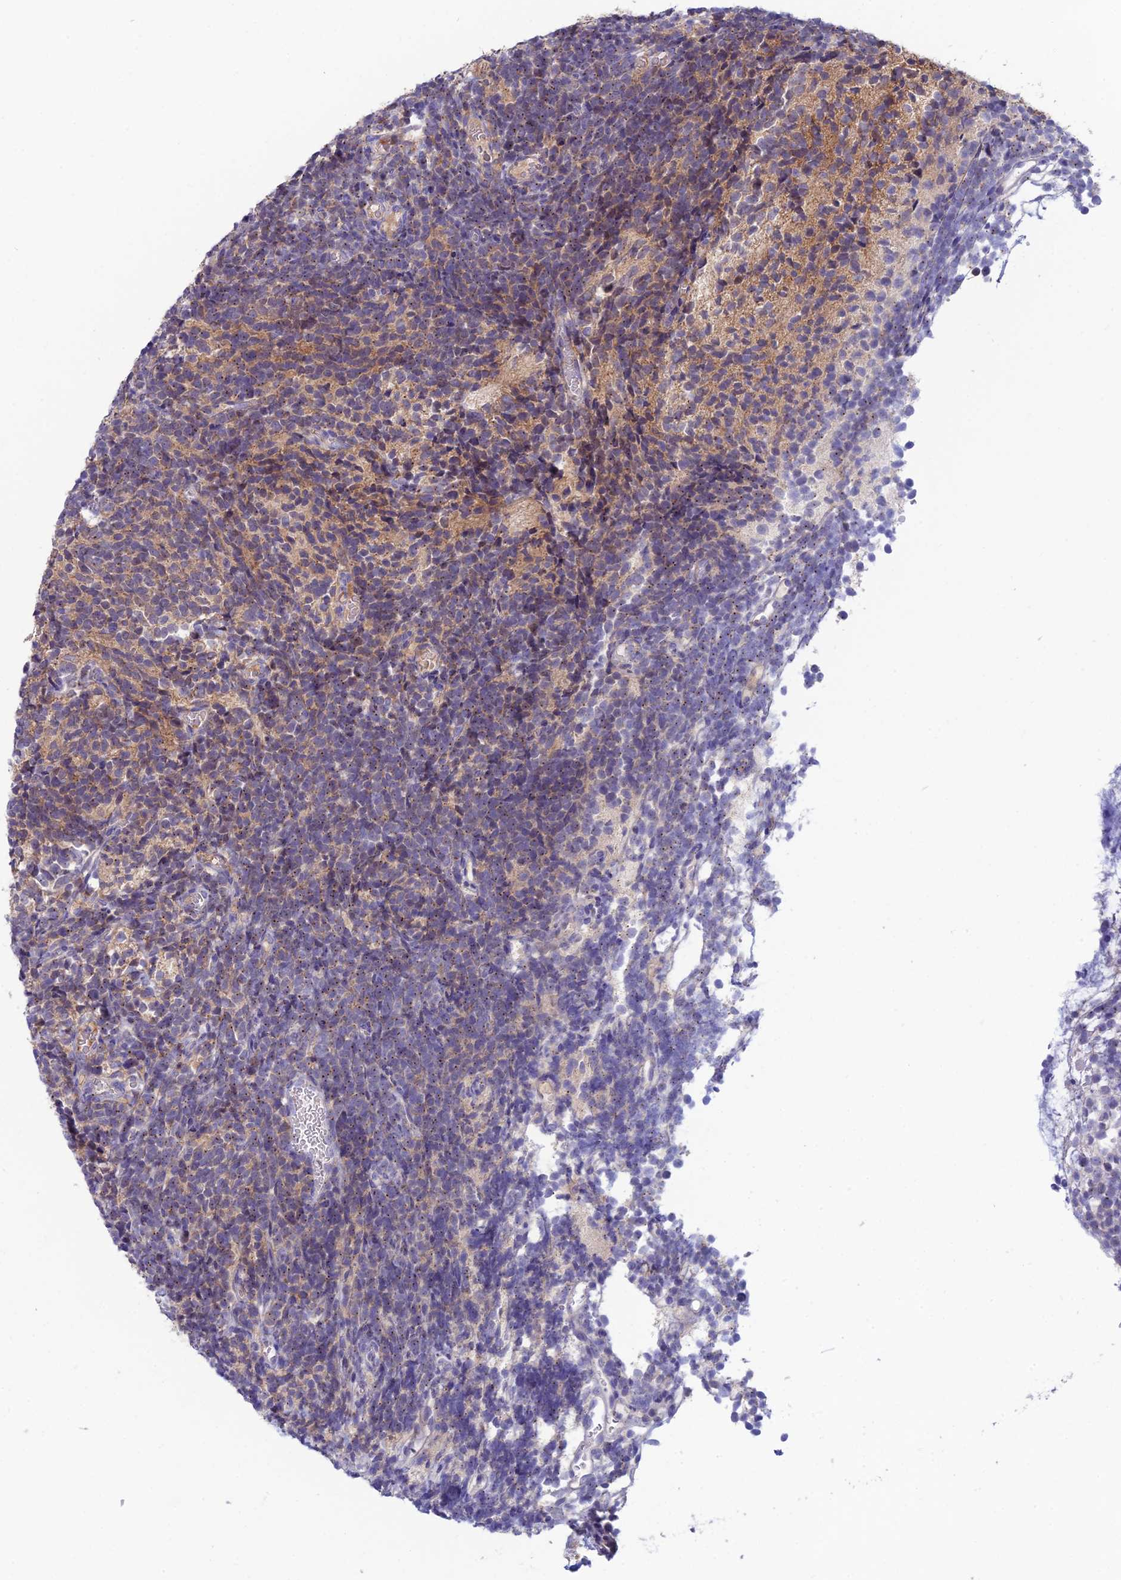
{"staining": {"intensity": "moderate", "quantity": "<25%", "location": "cytoplasmic/membranous"}, "tissue": "glioma", "cell_type": "Tumor cells", "image_type": "cancer", "snomed": [{"axis": "morphology", "description": "Glioma, malignant, Low grade"}, {"axis": "topography", "description": "Brain"}], "caption": "The immunohistochemical stain labels moderate cytoplasmic/membranous staining in tumor cells of malignant low-grade glioma tissue. (Brightfield microscopy of DAB IHC at high magnification).", "gene": "XPO7", "patient": {"sex": "female", "age": 1}}